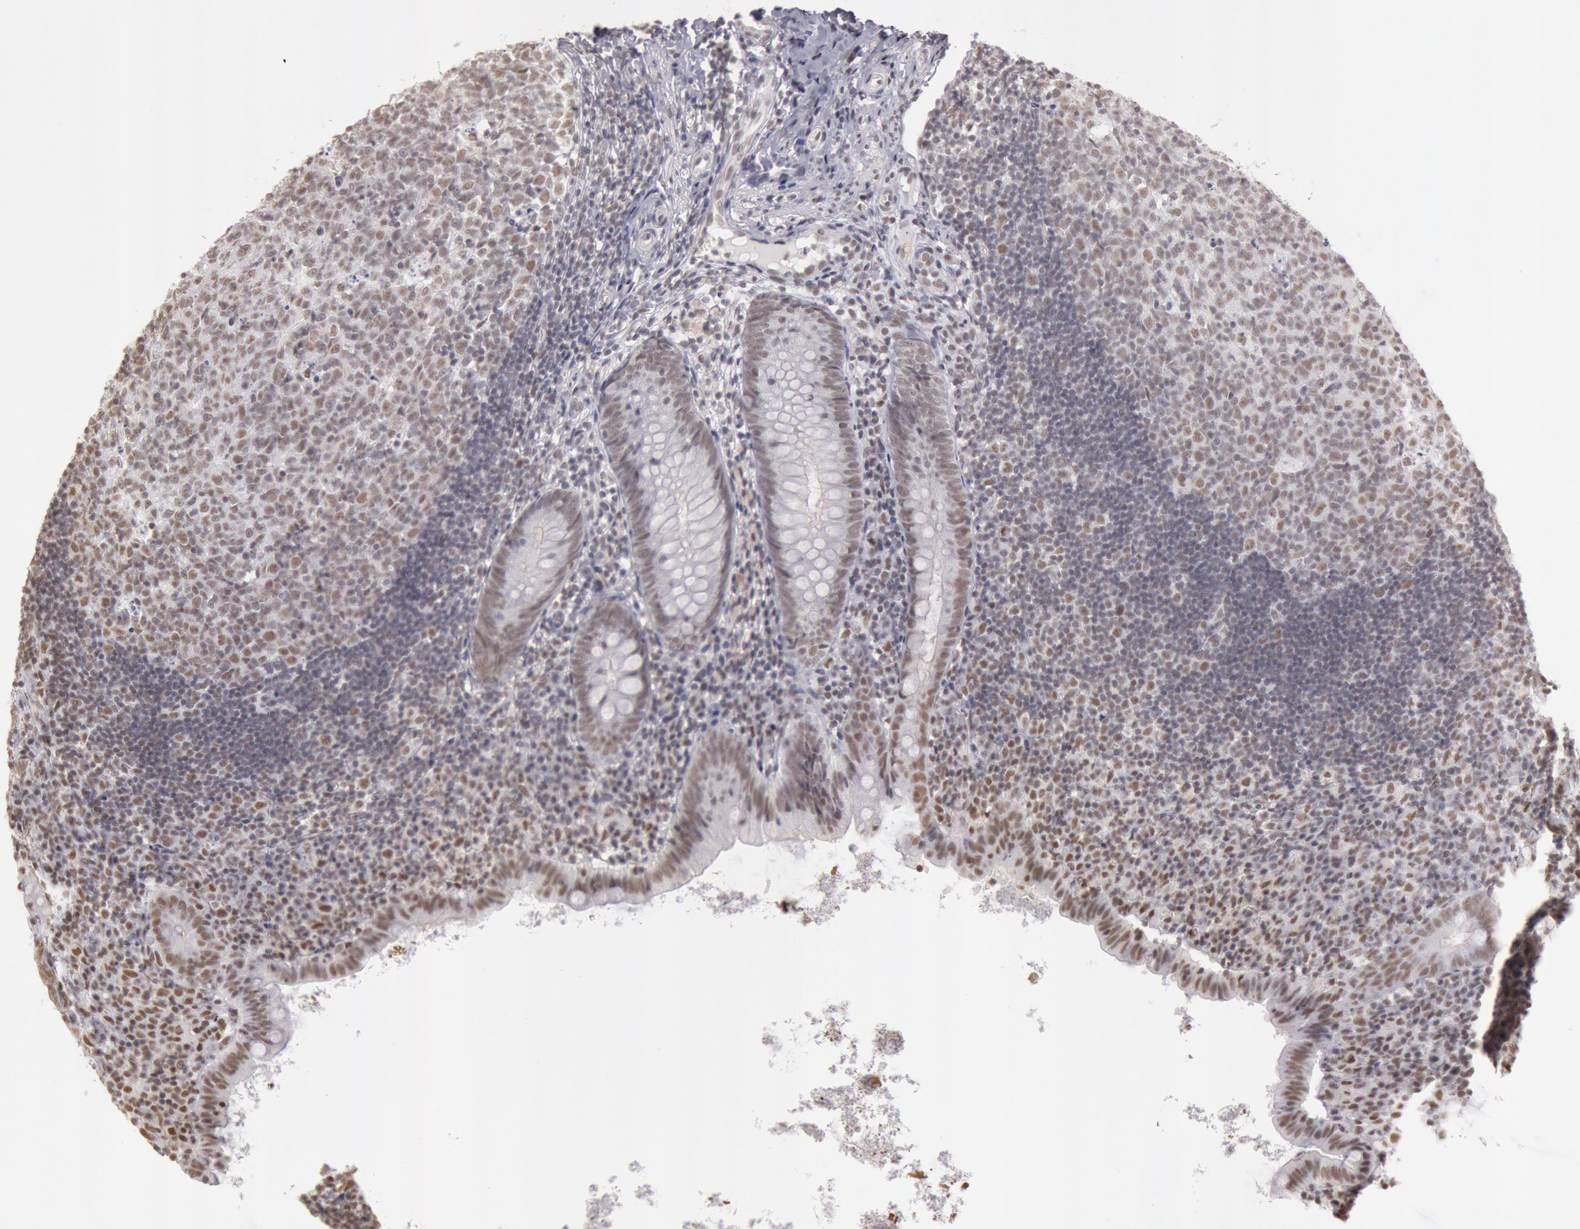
{"staining": {"intensity": "strong", "quantity": ">75%", "location": "nuclear"}, "tissue": "appendix", "cell_type": "Glandular cells", "image_type": "normal", "snomed": [{"axis": "morphology", "description": "Normal tissue, NOS"}, {"axis": "topography", "description": "Appendix"}], "caption": "A photomicrograph of human appendix stained for a protein demonstrates strong nuclear brown staining in glandular cells. (brown staining indicates protein expression, while blue staining denotes nuclei).", "gene": "ESS2", "patient": {"sex": "female", "age": 9}}